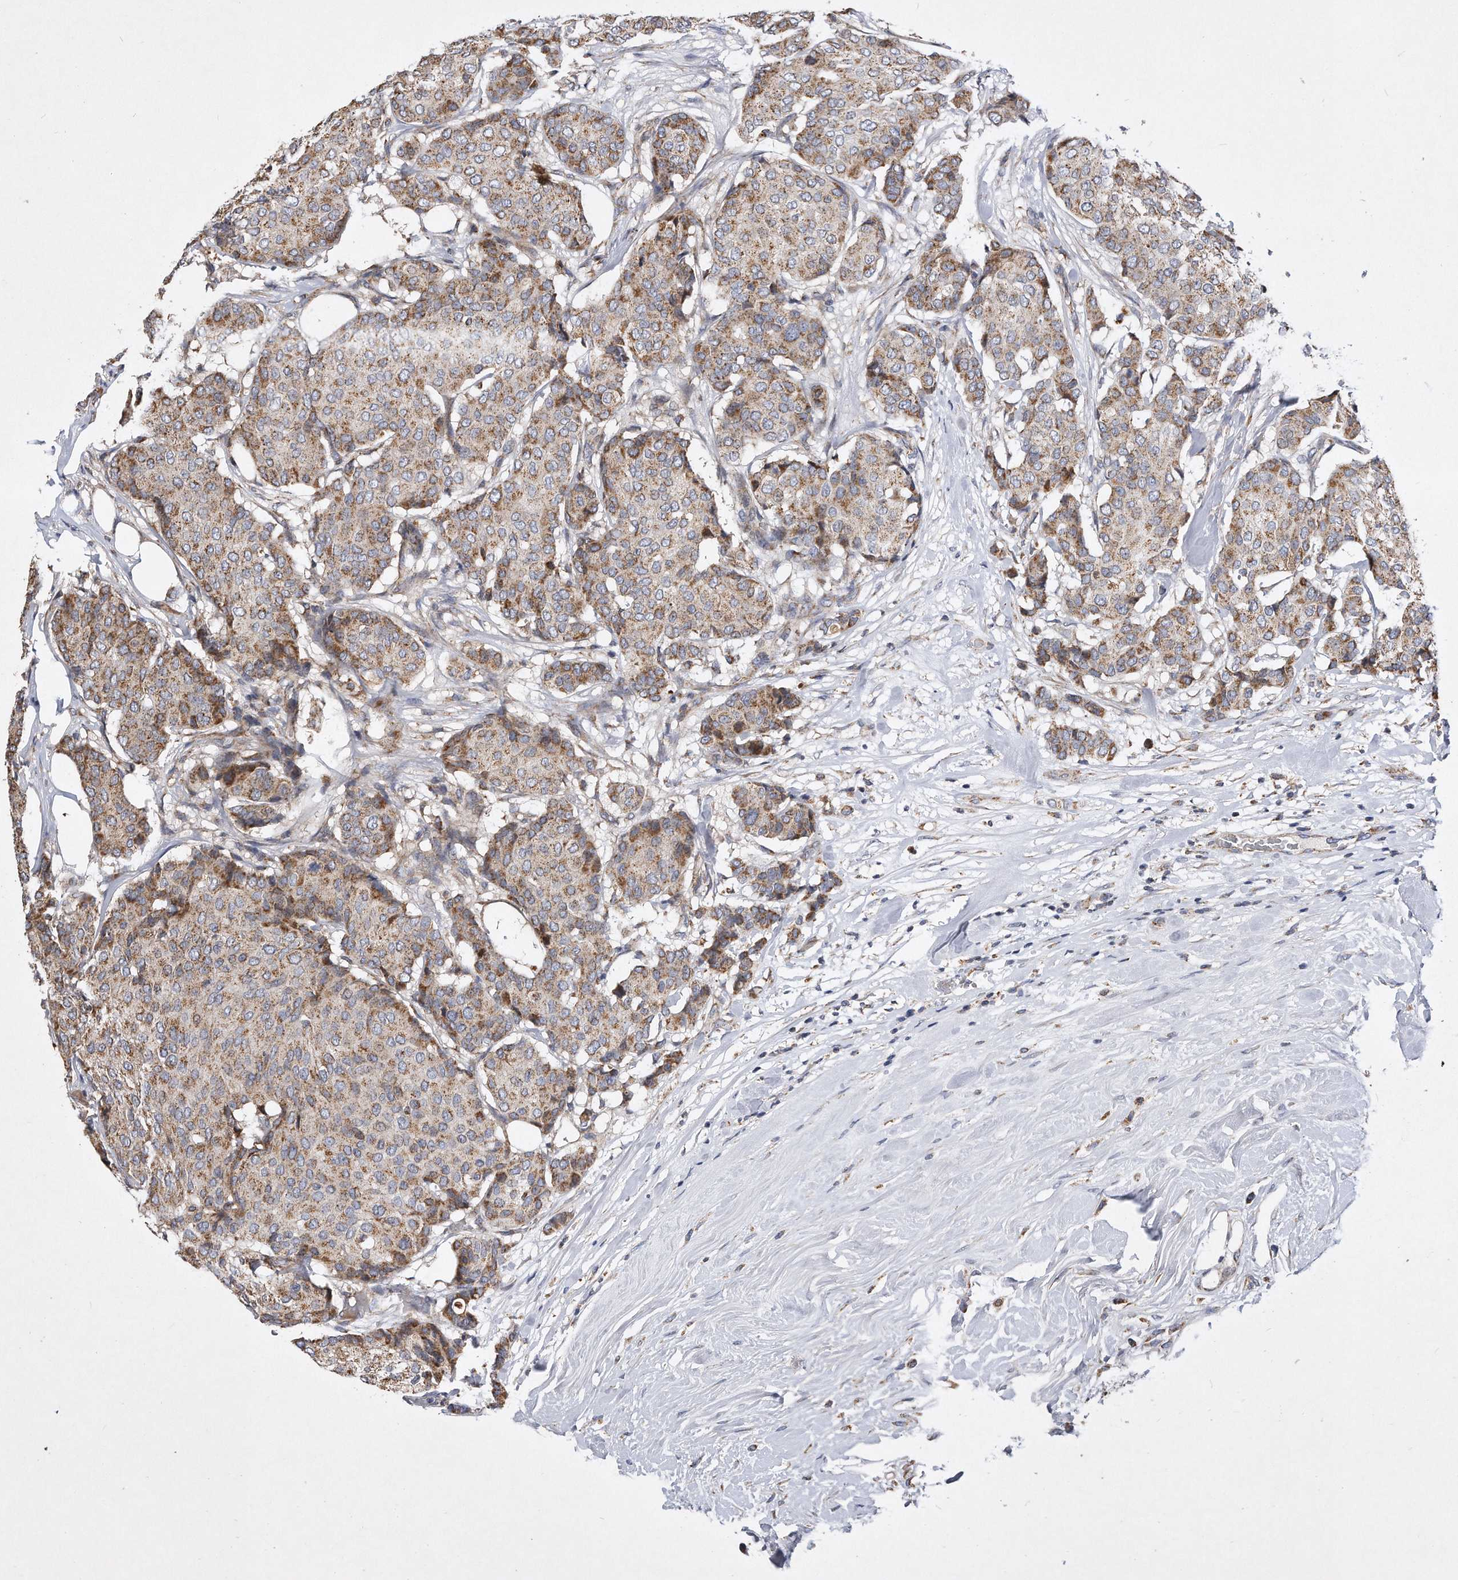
{"staining": {"intensity": "moderate", "quantity": ">75%", "location": "cytoplasmic/membranous"}, "tissue": "breast cancer", "cell_type": "Tumor cells", "image_type": "cancer", "snomed": [{"axis": "morphology", "description": "Duct carcinoma"}, {"axis": "topography", "description": "Breast"}], "caption": "High-power microscopy captured an immunohistochemistry micrograph of infiltrating ductal carcinoma (breast), revealing moderate cytoplasmic/membranous positivity in about >75% of tumor cells.", "gene": "PPP5C", "patient": {"sex": "female", "age": 75}}